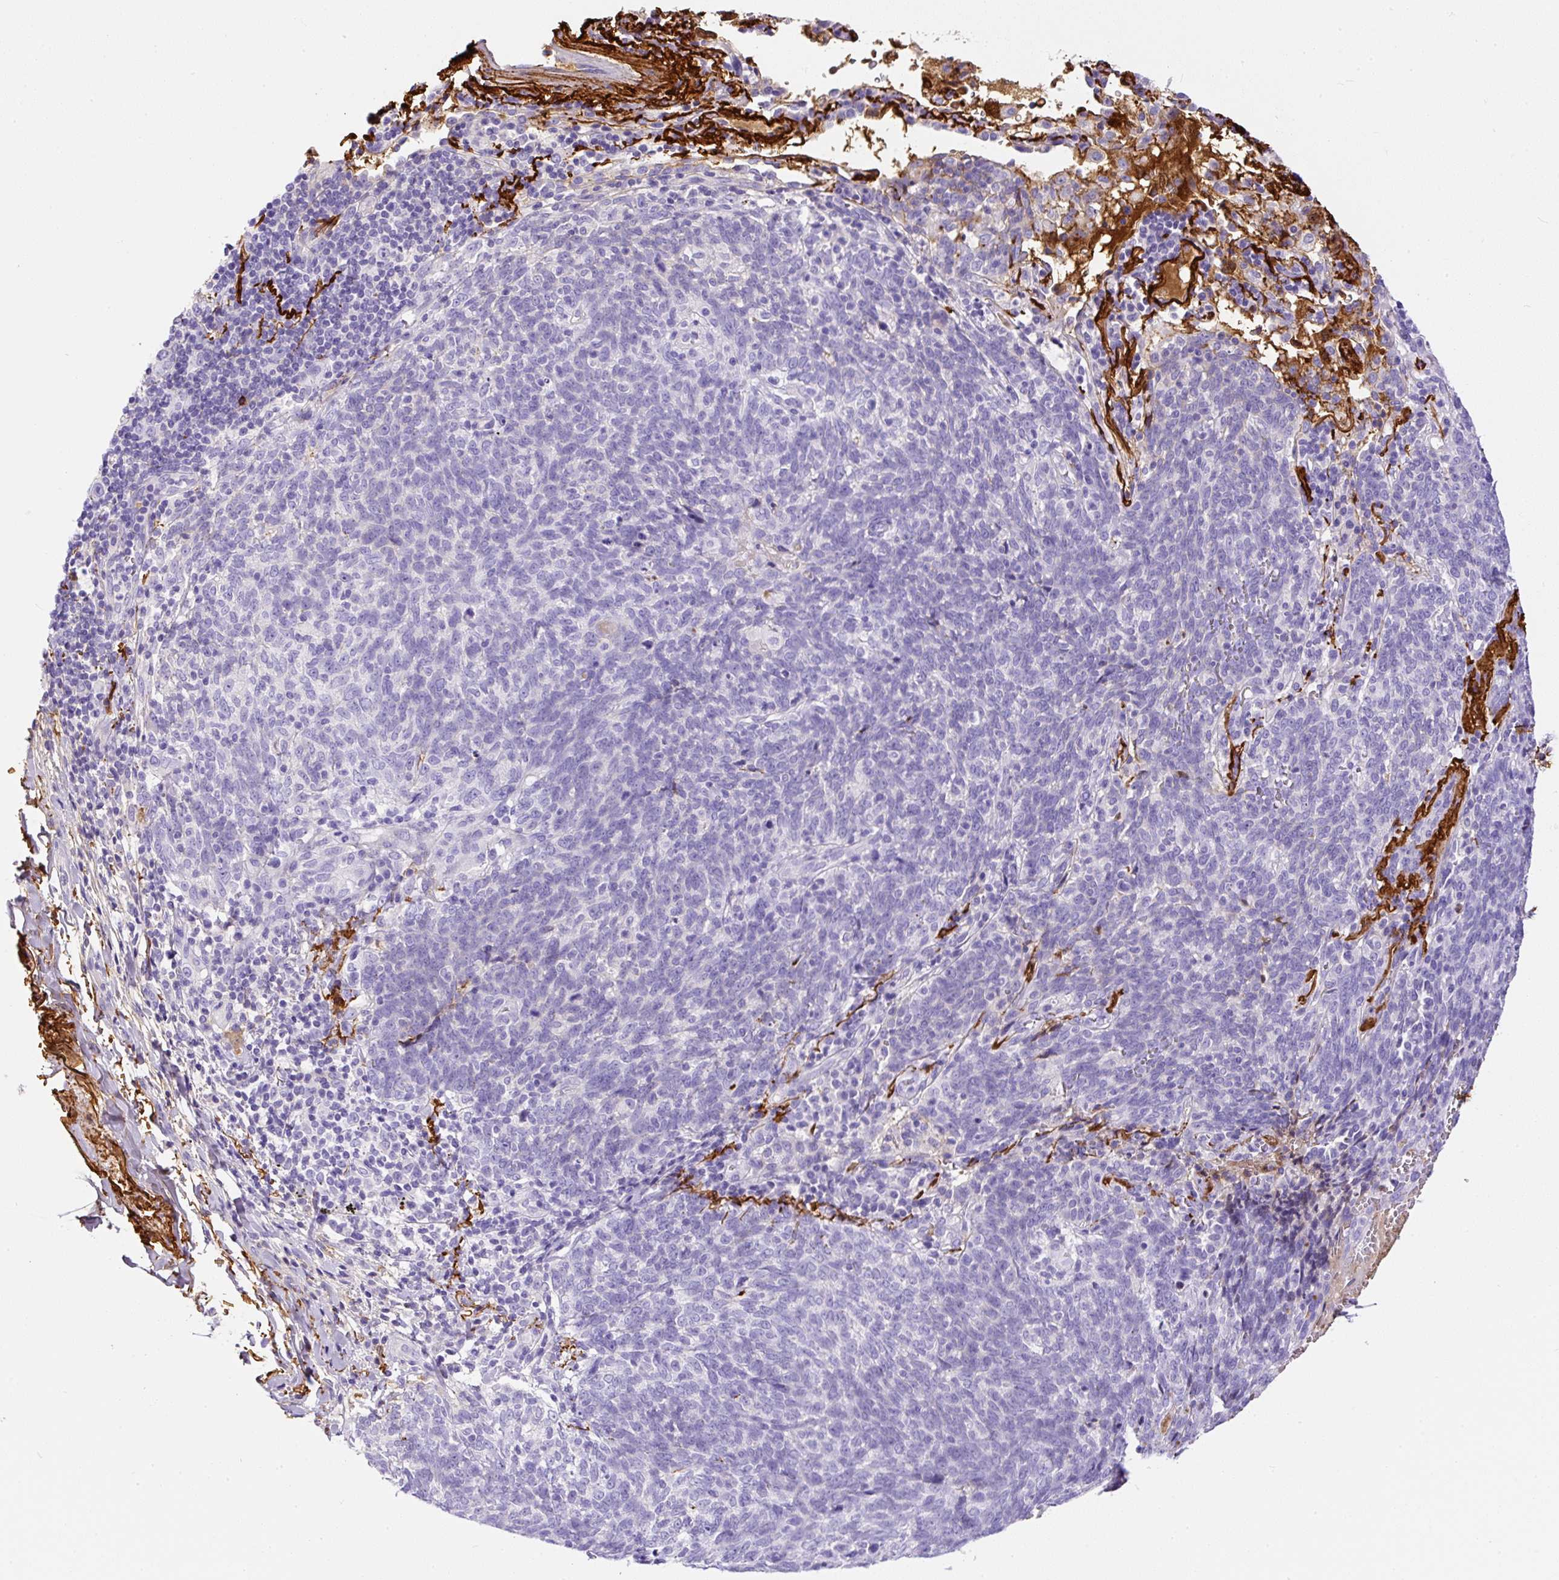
{"staining": {"intensity": "negative", "quantity": "none", "location": "none"}, "tissue": "lung cancer", "cell_type": "Tumor cells", "image_type": "cancer", "snomed": [{"axis": "morphology", "description": "Squamous cell carcinoma, NOS"}, {"axis": "topography", "description": "Lung"}], "caption": "Immunohistochemistry (IHC) of human lung cancer (squamous cell carcinoma) shows no staining in tumor cells.", "gene": "APCS", "patient": {"sex": "female", "age": 72}}